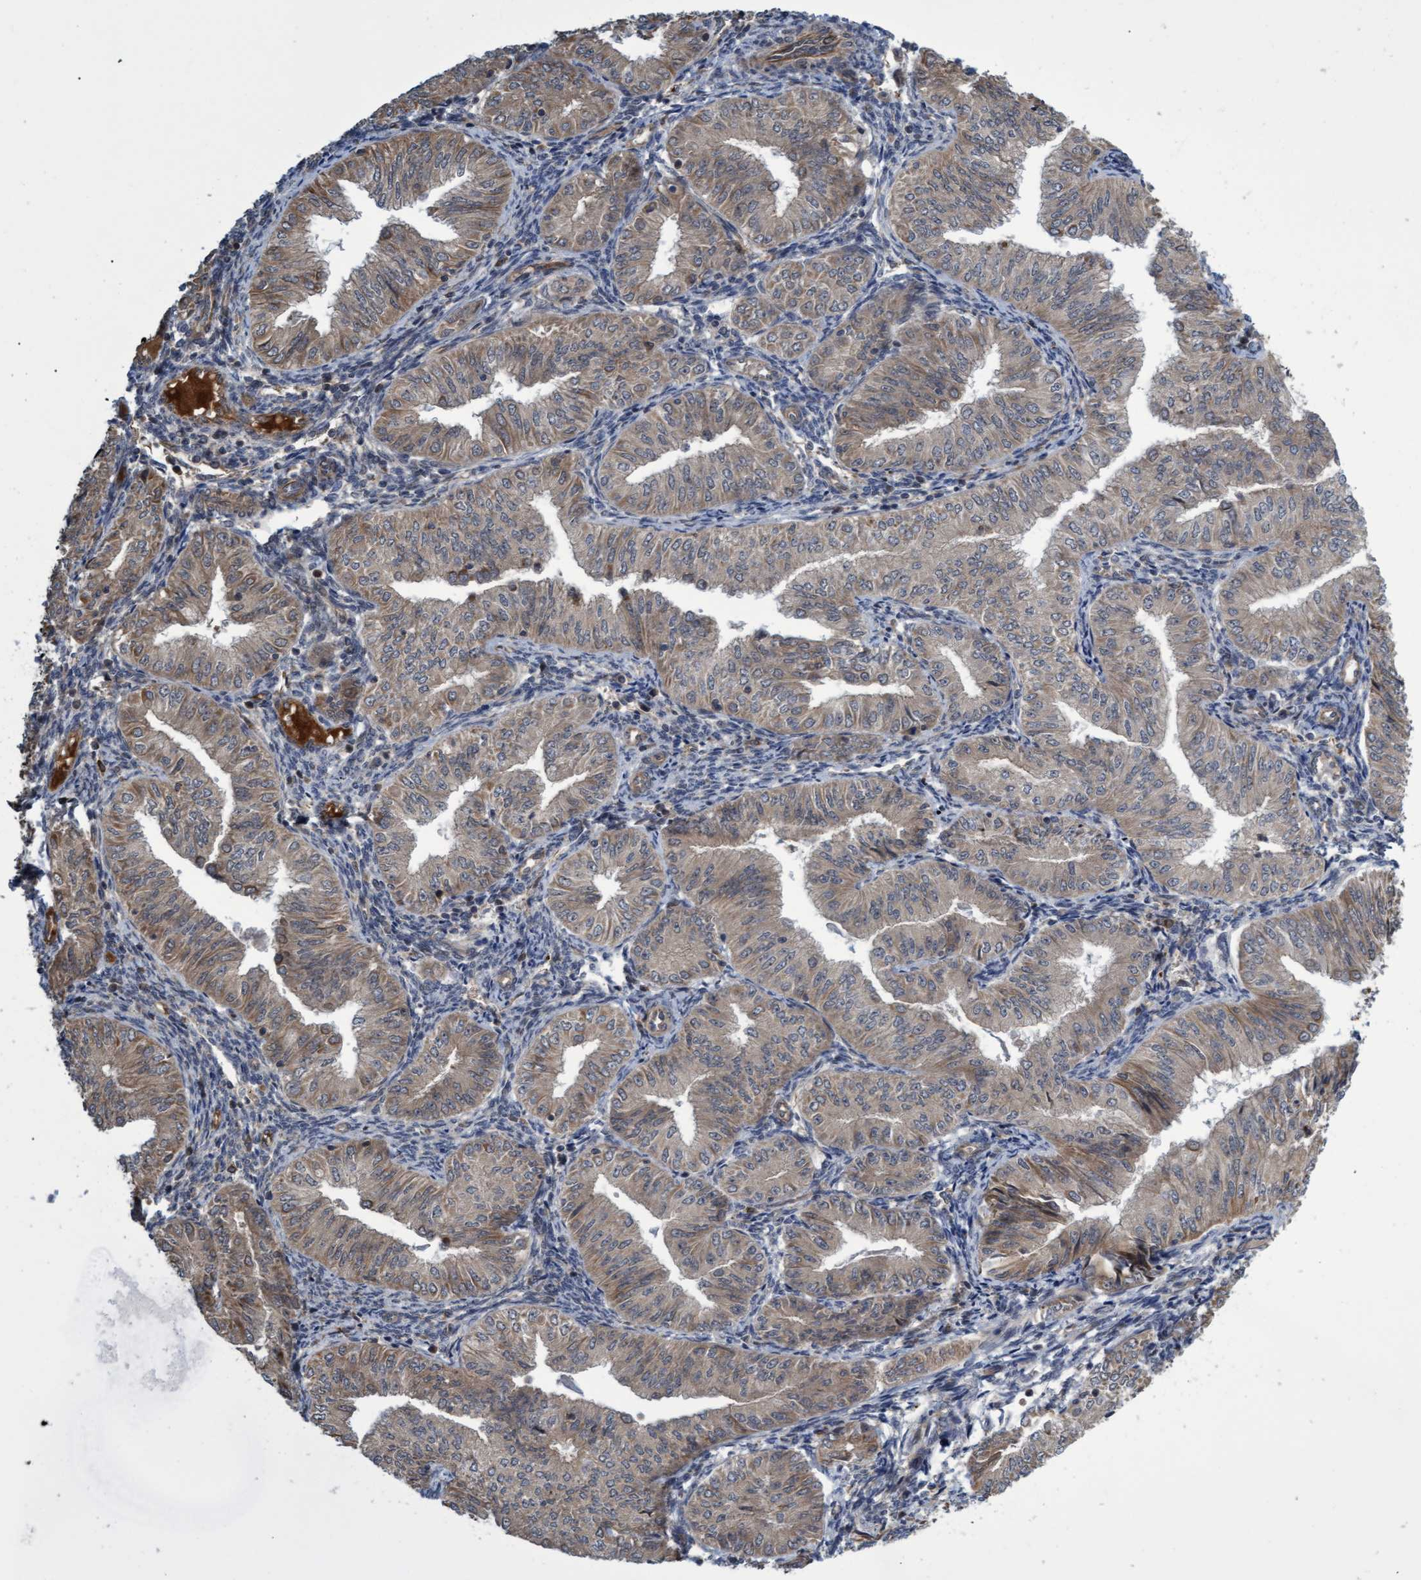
{"staining": {"intensity": "weak", "quantity": ">75%", "location": "cytoplasmic/membranous"}, "tissue": "endometrial cancer", "cell_type": "Tumor cells", "image_type": "cancer", "snomed": [{"axis": "morphology", "description": "Normal tissue, NOS"}, {"axis": "morphology", "description": "Adenocarcinoma, NOS"}, {"axis": "topography", "description": "Endometrium"}], "caption": "An immunohistochemistry micrograph of tumor tissue is shown. Protein staining in brown labels weak cytoplasmic/membranous positivity in endometrial adenocarcinoma within tumor cells.", "gene": "TNFRSF10B", "patient": {"sex": "female", "age": 53}}